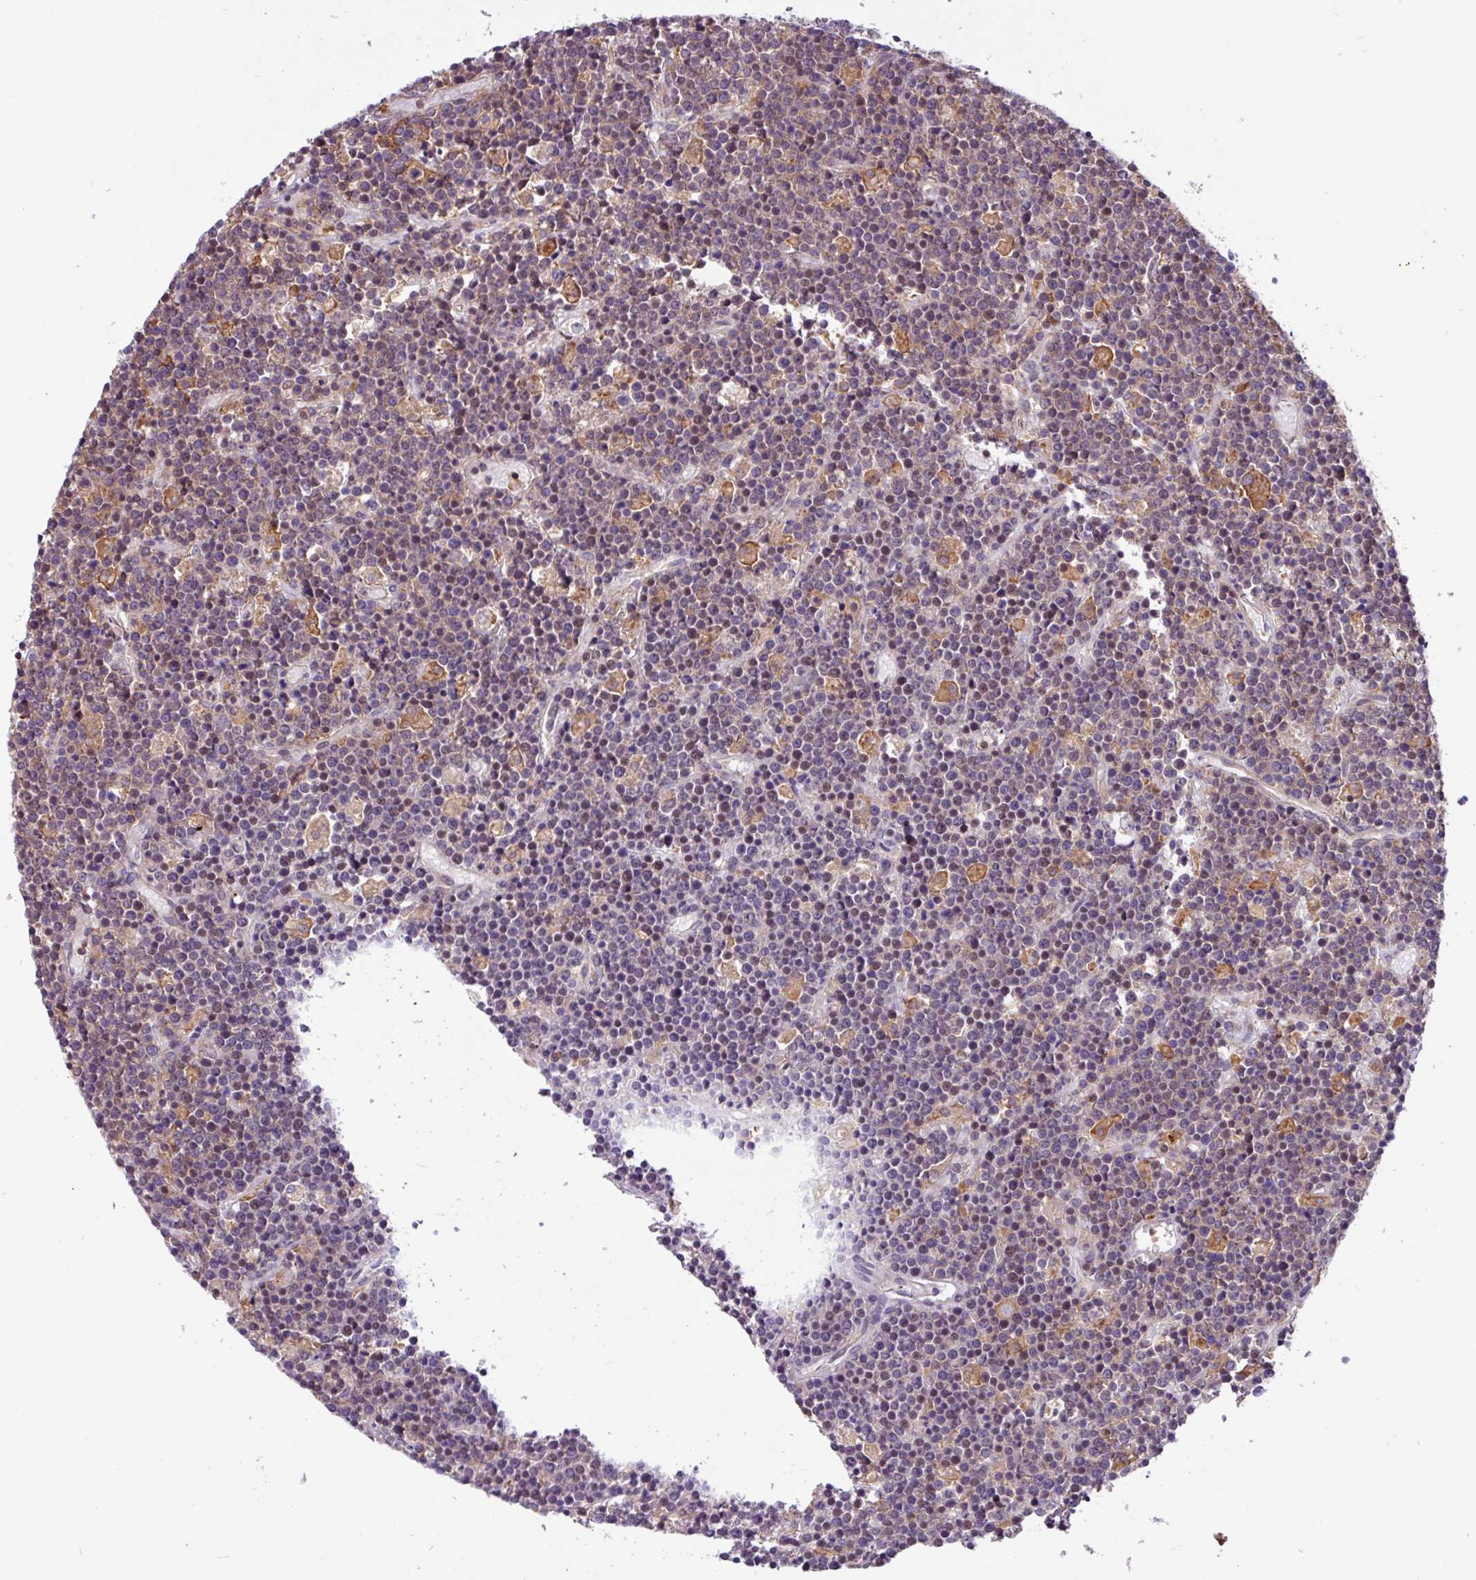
{"staining": {"intensity": "weak", "quantity": "<25%", "location": "nuclear"}, "tissue": "lymphoma", "cell_type": "Tumor cells", "image_type": "cancer", "snomed": [{"axis": "morphology", "description": "Malignant lymphoma, non-Hodgkin's type, High grade"}, {"axis": "topography", "description": "Ovary"}], "caption": "IHC of human lymphoma displays no expression in tumor cells.", "gene": "ACTR3", "patient": {"sex": "female", "age": 56}}